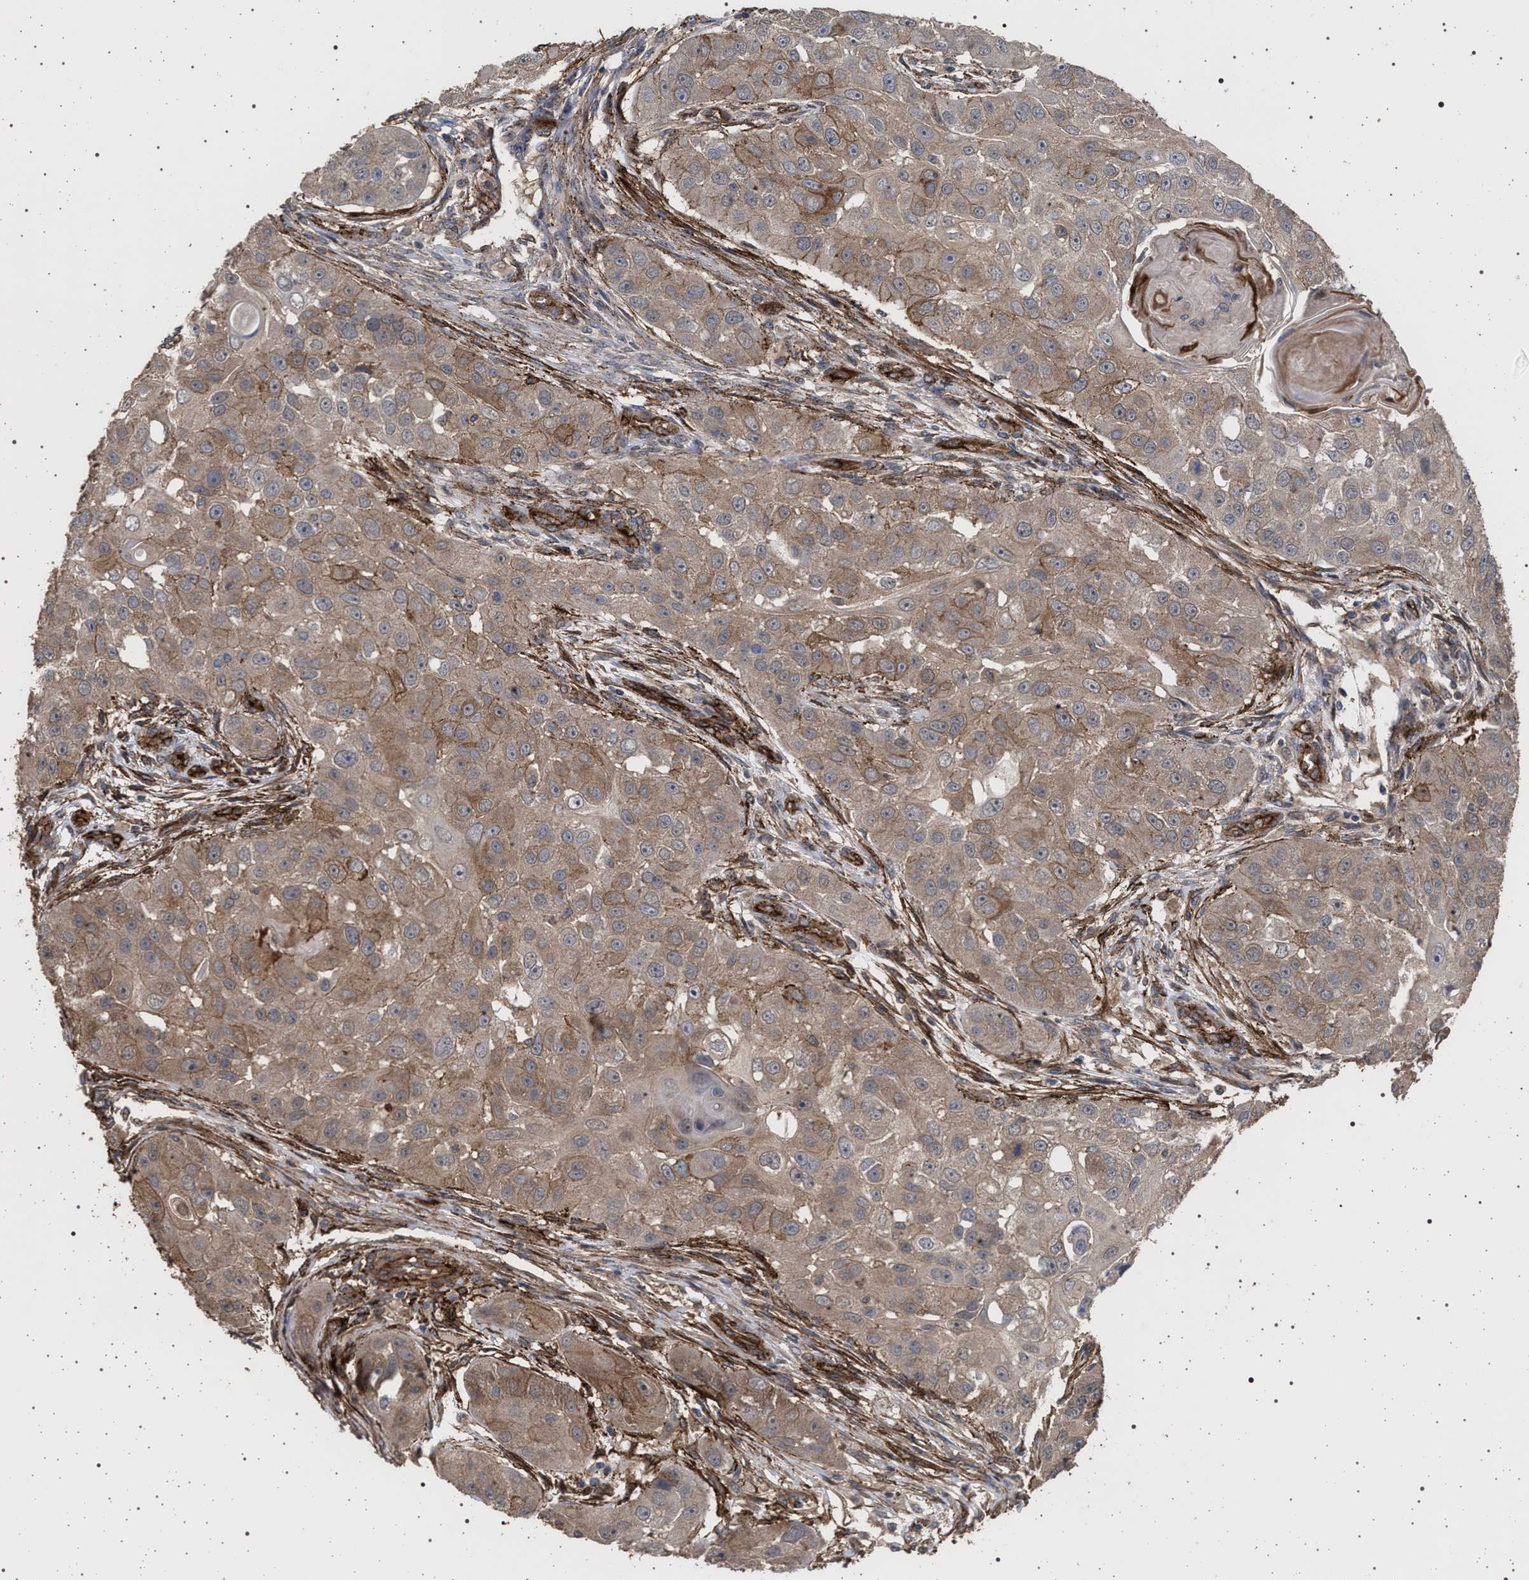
{"staining": {"intensity": "moderate", "quantity": ">75%", "location": "cytoplasmic/membranous"}, "tissue": "head and neck cancer", "cell_type": "Tumor cells", "image_type": "cancer", "snomed": [{"axis": "morphology", "description": "Normal tissue, NOS"}, {"axis": "morphology", "description": "Squamous cell carcinoma, NOS"}, {"axis": "topography", "description": "Skeletal muscle"}, {"axis": "topography", "description": "Head-Neck"}], "caption": "Approximately >75% of tumor cells in human head and neck cancer (squamous cell carcinoma) display moderate cytoplasmic/membranous protein expression as visualized by brown immunohistochemical staining.", "gene": "IFT20", "patient": {"sex": "male", "age": 51}}